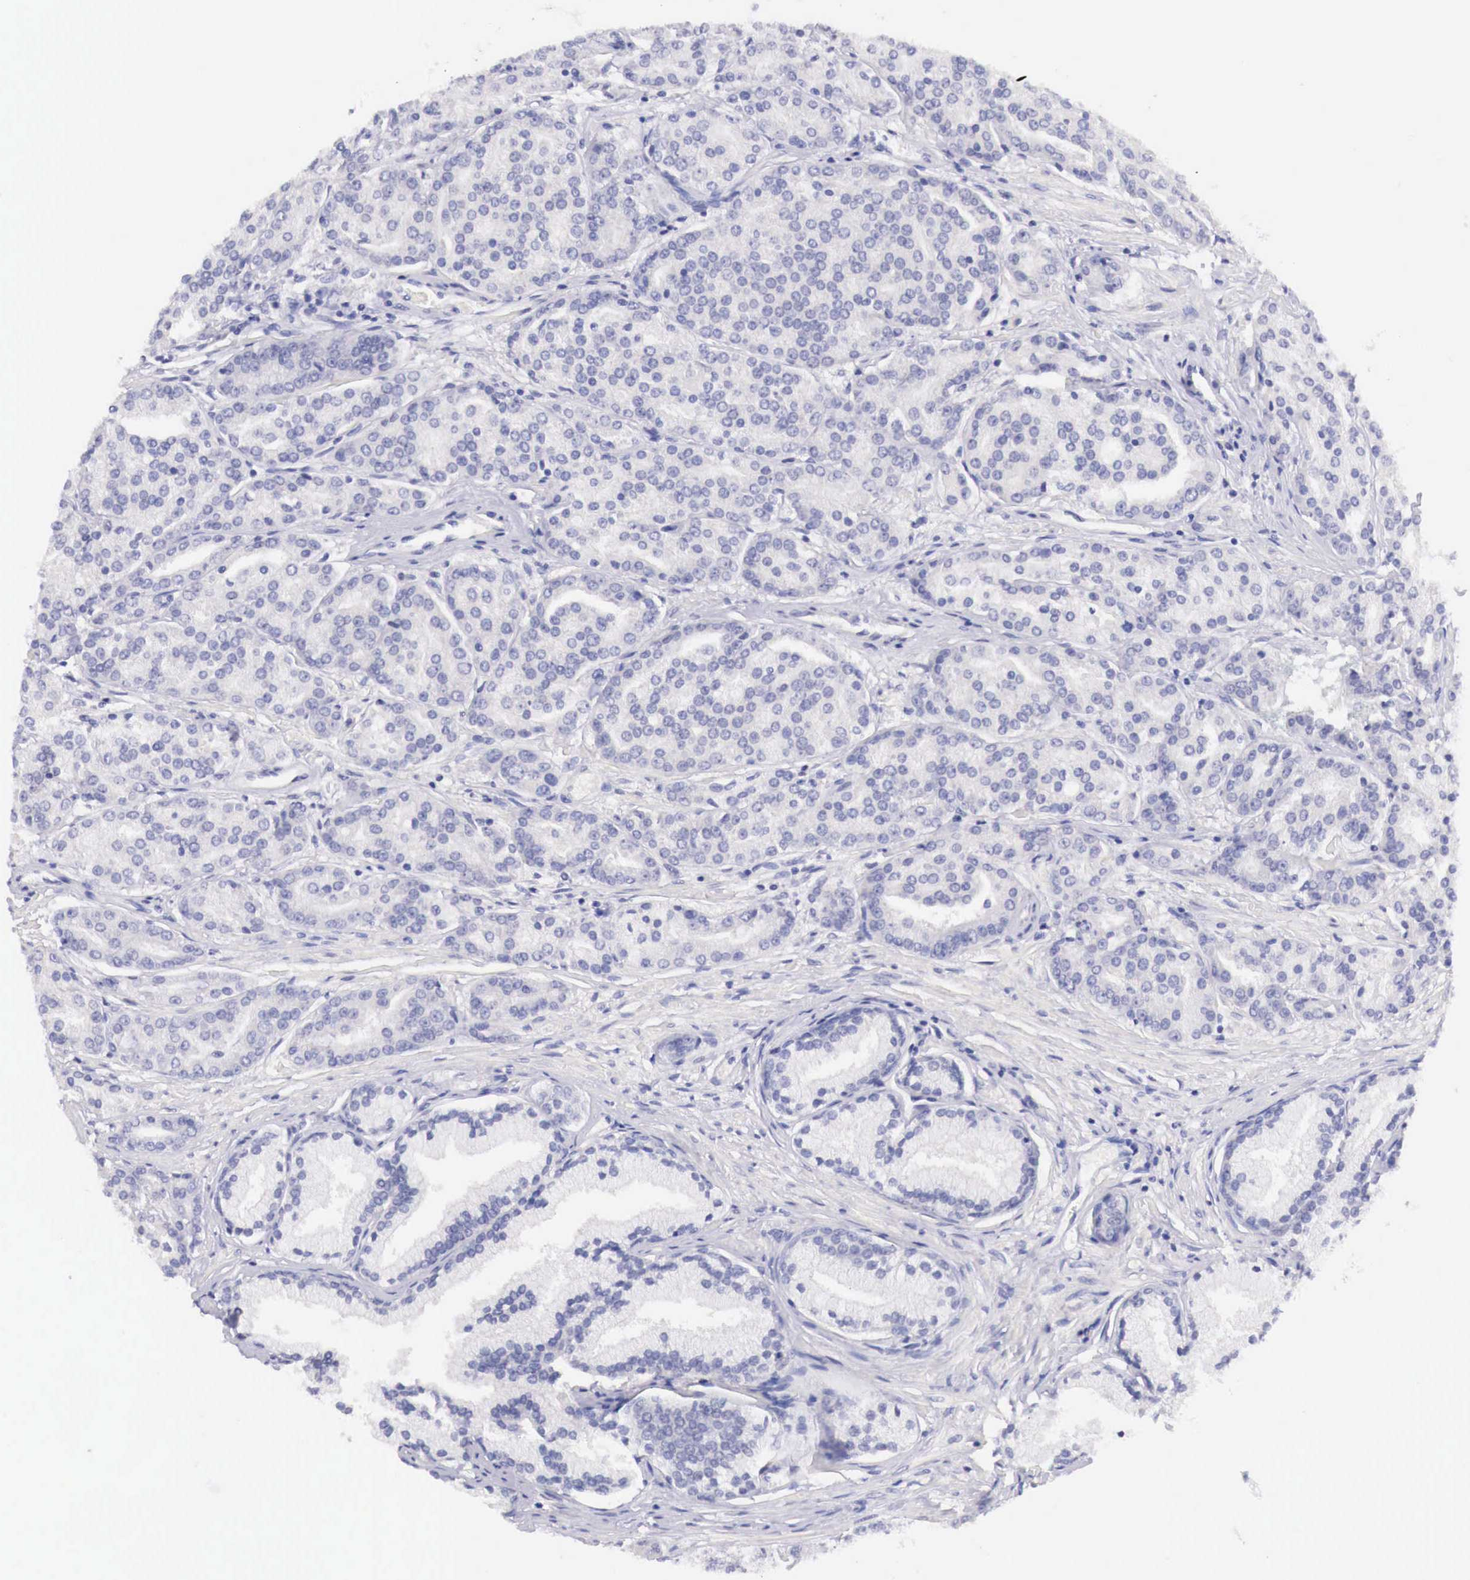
{"staining": {"intensity": "negative", "quantity": "none", "location": "none"}, "tissue": "prostate cancer", "cell_type": "Tumor cells", "image_type": "cancer", "snomed": [{"axis": "morphology", "description": "Adenocarcinoma, High grade"}, {"axis": "topography", "description": "Prostate"}], "caption": "Immunohistochemistry (IHC) of human high-grade adenocarcinoma (prostate) shows no expression in tumor cells.", "gene": "BCL6", "patient": {"sex": "male", "age": 64}}